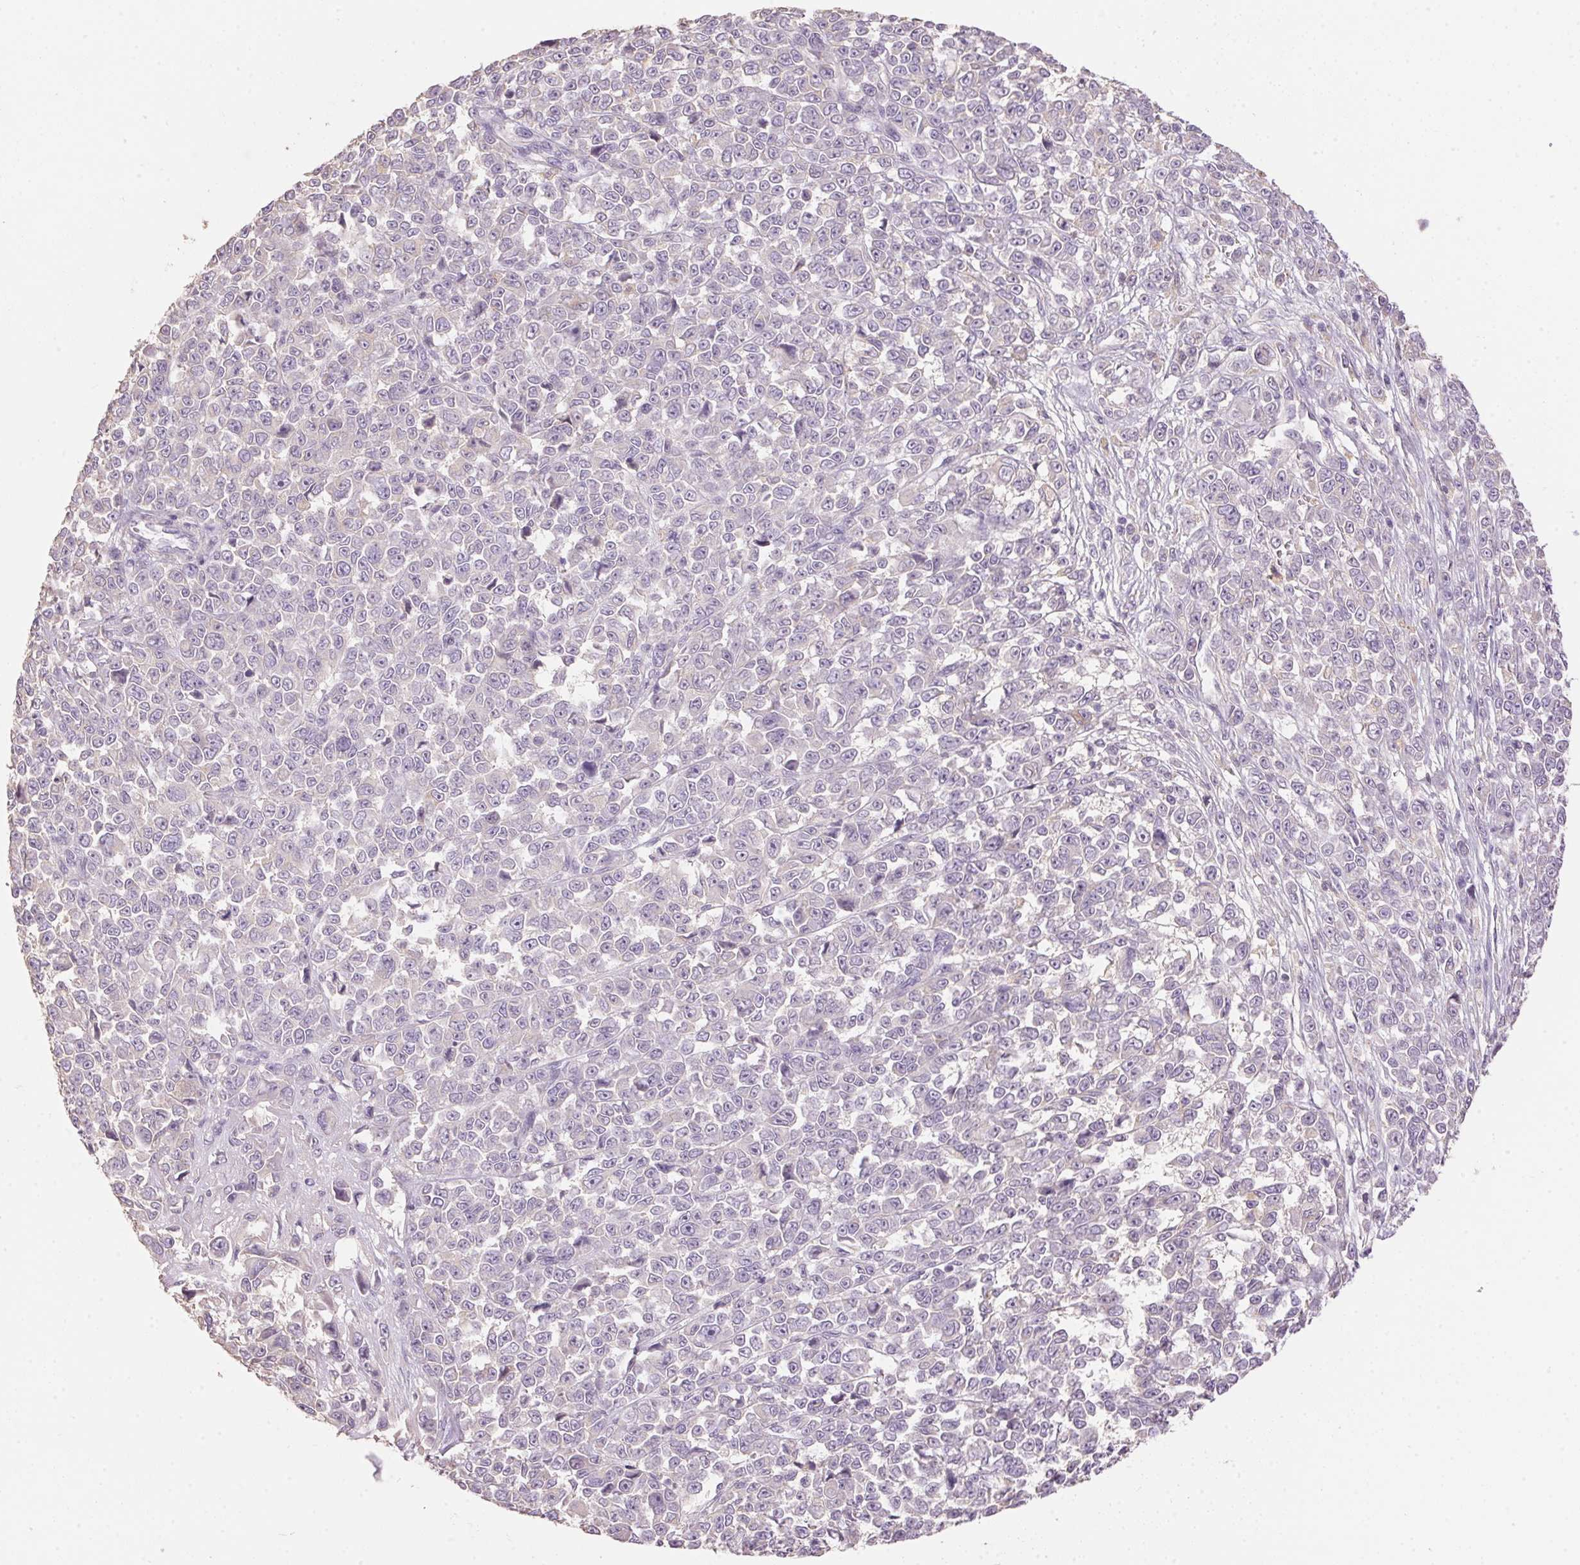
{"staining": {"intensity": "negative", "quantity": "none", "location": "none"}, "tissue": "melanoma", "cell_type": "Tumor cells", "image_type": "cancer", "snomed": [{"axis": "morphology", "description": "Malignant melanoma, NOS"}, {"axis": "topography", "description": "Skin"}], "caption": "Human melanoma stained for a protein using immunohistochemistry demonstrates no positivity in tumor cells.", "gene": "LYZL6", "patient": {"sex": "female", "age": 95}}